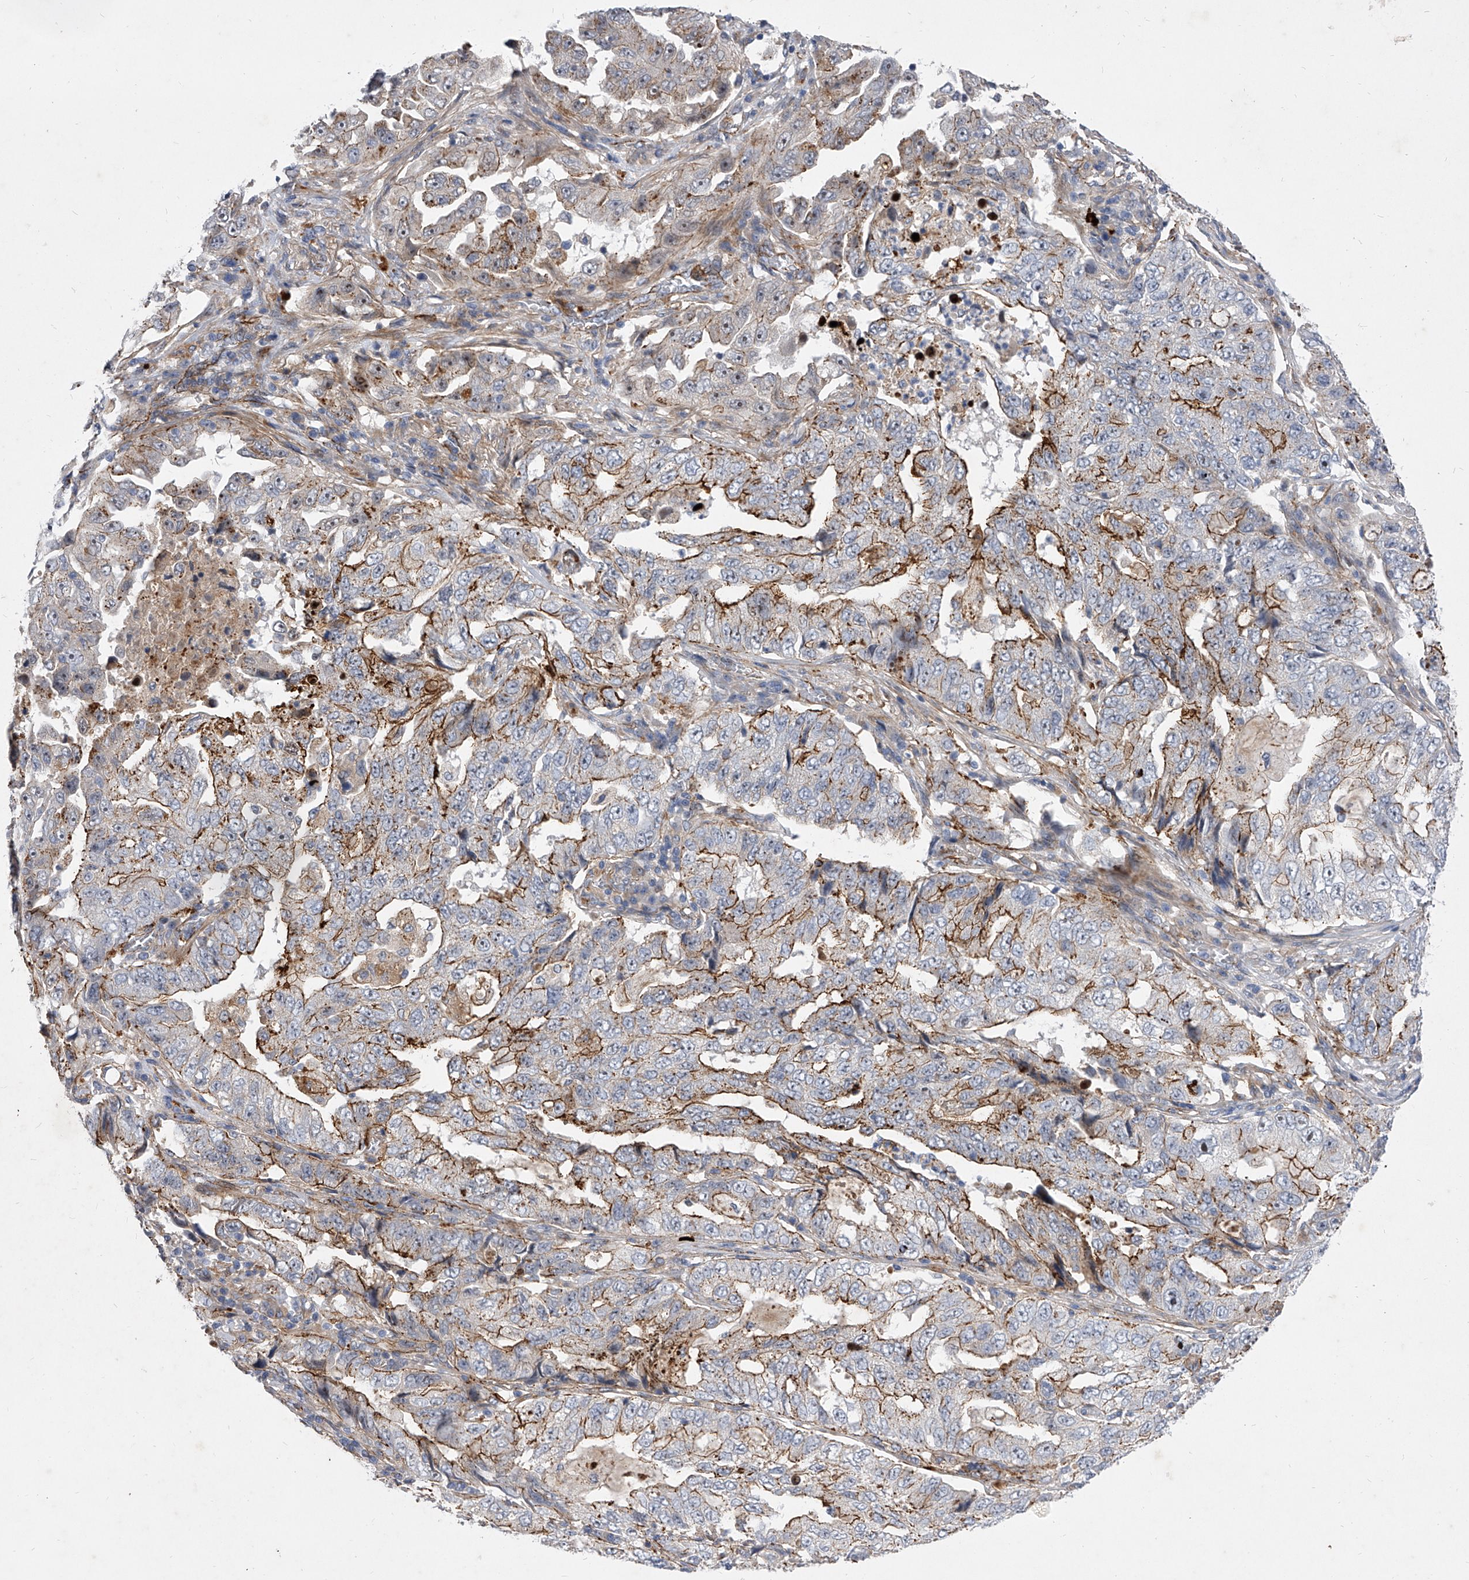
{"staining": {"intensity": "strong", "quantity": "<25%", "location": "cytoplasmic/membranous"}, "tissue": "lung cancer", "cell_type": "Tumor cells", "image_type": "cancer", "snomed": [{"axis": "morphology", "description": "Adenocarcinoma, NOS"}, {"axis": "topography", "description": "Lung"}], "caption": "Protein positivity by immunohistochemistry (IHC) reveals strong cytoplasmic/membranous positivity in approximately <25% of tumor cells in lung adenocarcinoma.", "gene": "MINDY4", "patient": {"sex": "female", "age": 51}}